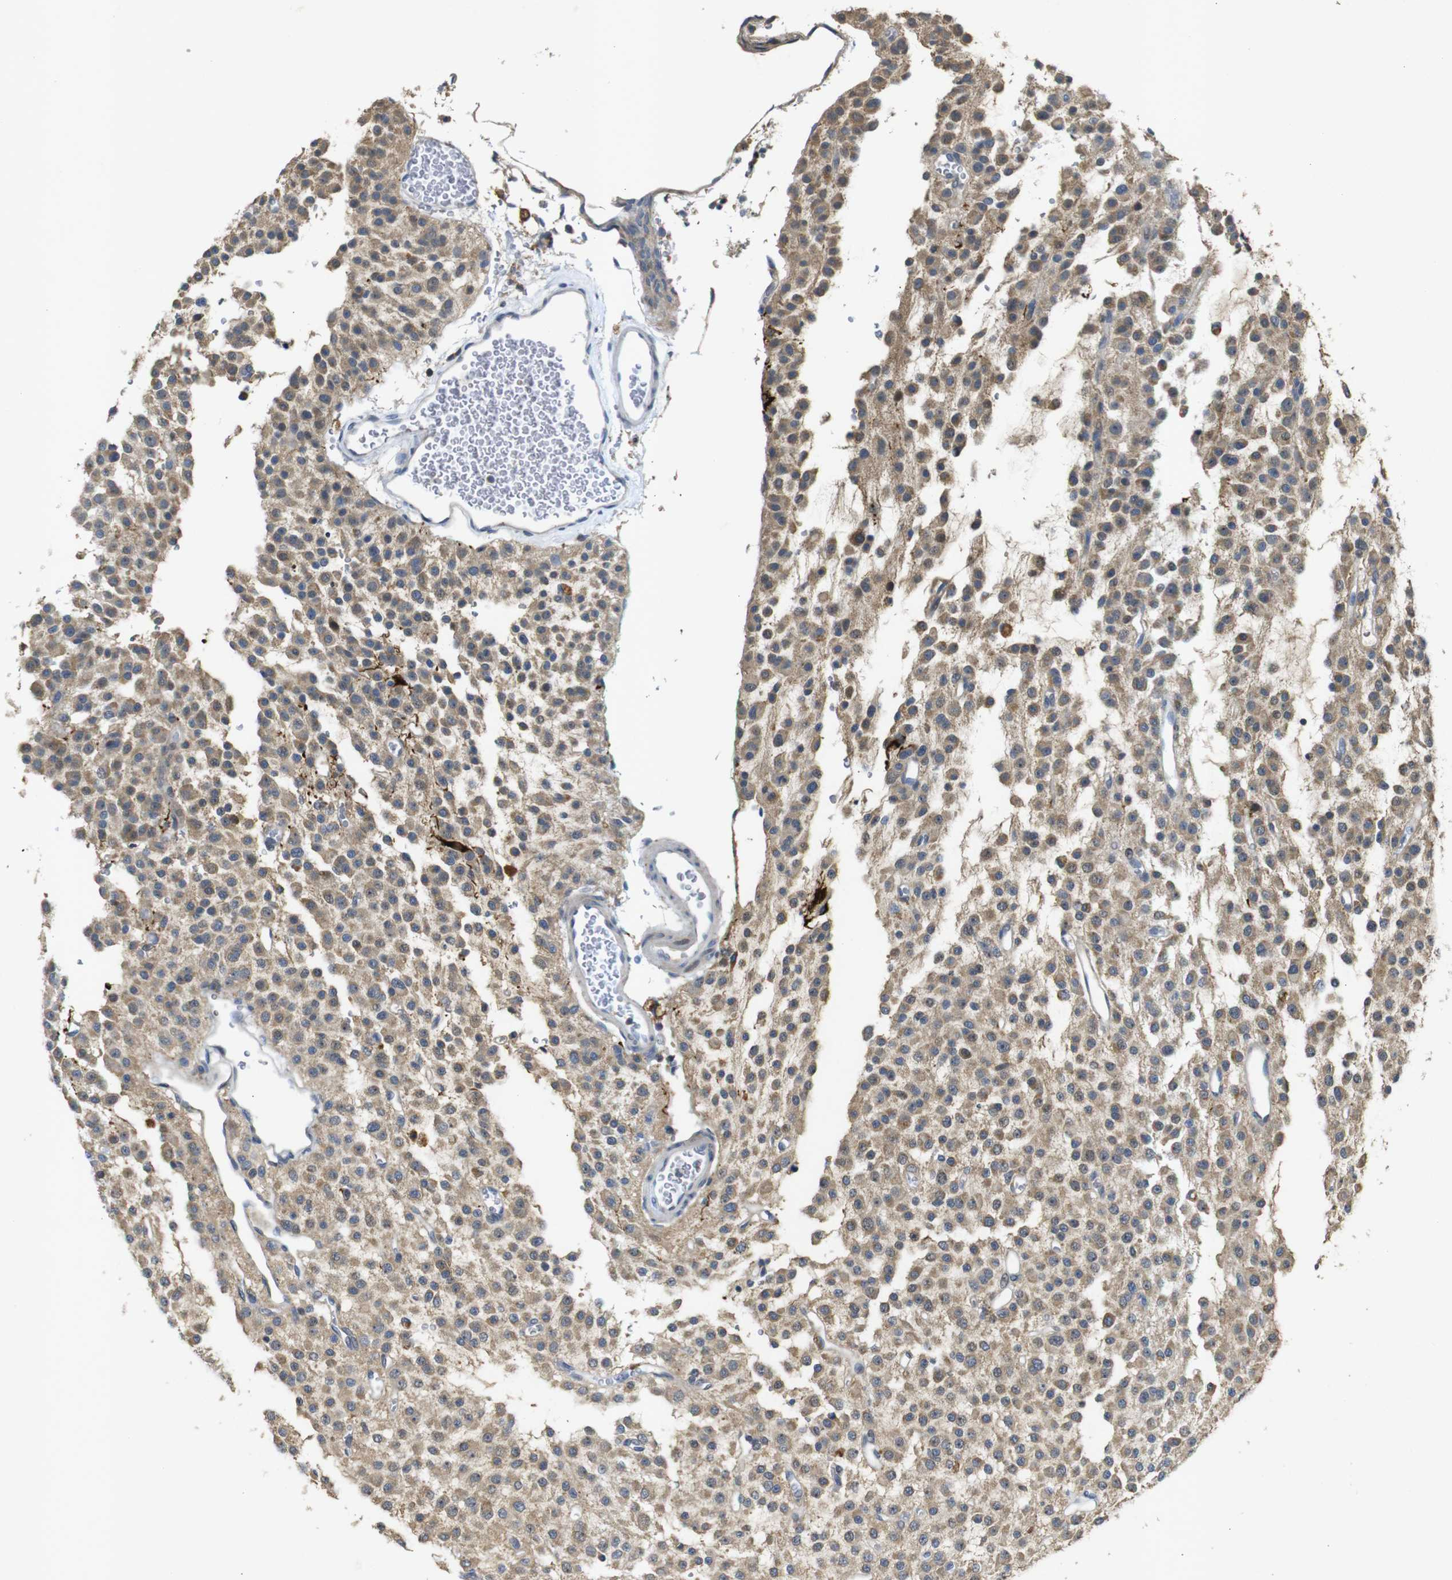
{"staining": {"intensity": "weak", "quantity": ">75%", "location": "cytoplasmic/membranous"}, "tissue": "glioma", "cell_type": "Tumor cells", "image_type": "cancer", "snomed": [{"axis": "morphology", "description": "Glioma, malignant, Low grade"}, {"axis": "topography", "description": "Brain"}], "caption": "Glioma tissue reveals weak cytoplasmic/membranous positivity in about >75% of tumor cells The staining was performed using DAB, with brown indicating positive protein expression. Nuclei are stained blue with hematoxylin.", "gene": "MAGI2", "patient": {"sex": "male", "age": 38}}